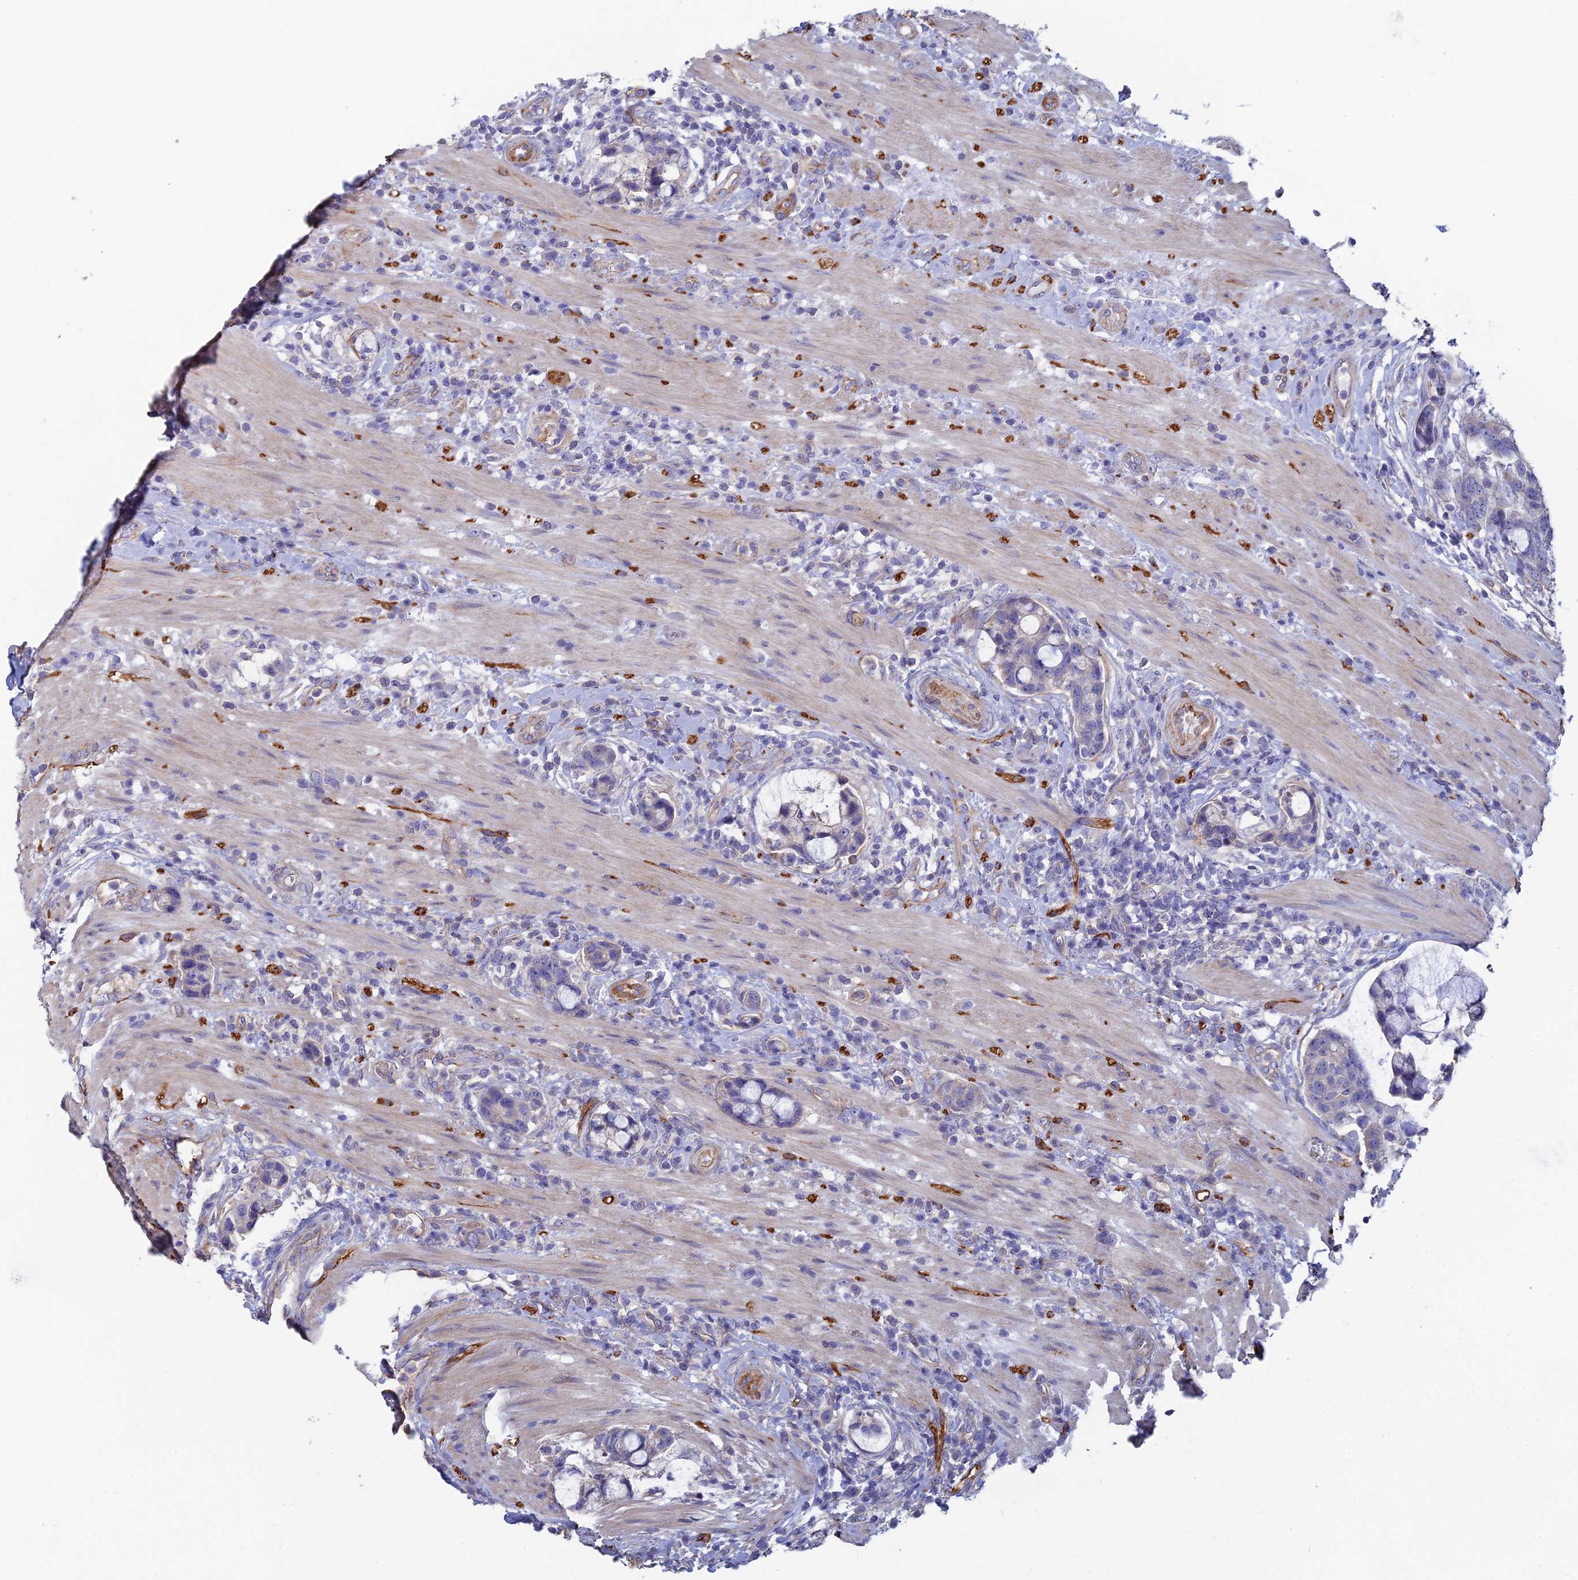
{"staining": {"intensity": "negative", "quantity": "none", "location": "none"}, "tissue": "colorectal cancer", "cell_type": "Tumor cells", "image_type": "cancer", "snomed": [{"axis": "morphology", "description": "Adenocarcinoma, NOS"}, {"axis": "topography", "description": "Colon"}], "caption": "A histopathology image of colorectal adenocarcinoma stained for a protein displays no brown staining in tumor cells. Nuclei are stained in blue.", "gene": "PCDHA5", "patient": {"sex": "female", "age": 82}}